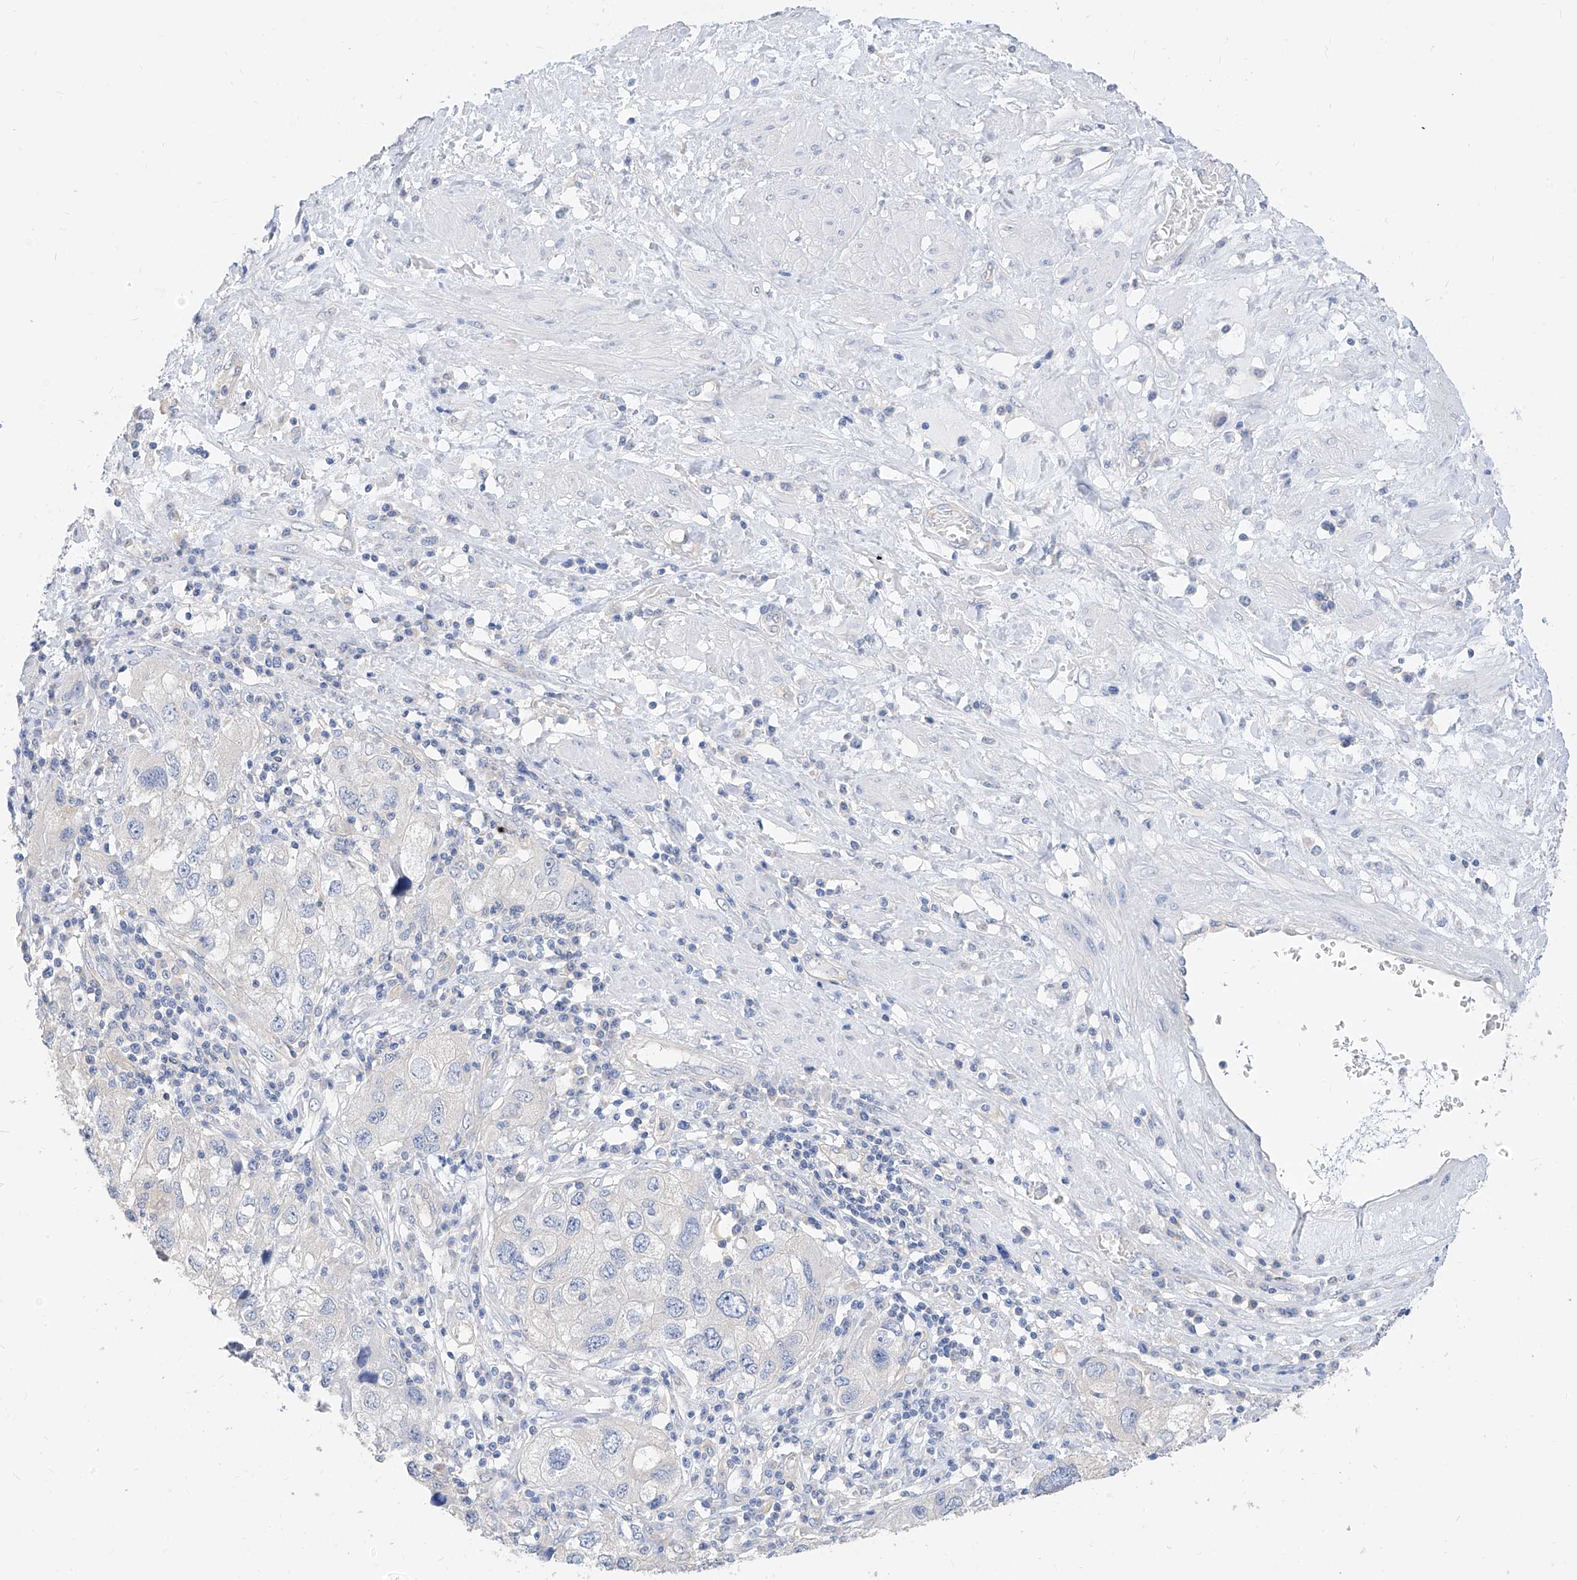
{"staining": {"intensity": "negative", "quantity": "none", "location": "none"}, "tissue": "endometrial cancer", "cell_type": "Tumor cells", "image_type": "cancer", "snomed": [{"axis": "morphology", "description": "Adenocarcinoma, NOS"}, {"axis": "topography", "description": "Endometrium"}], "caption": "Endometrial cancer stained for a protein using IHC shows no staining tumor cells.", "gene": "ZZEF1", "patient": {"sex": "female", "age": 49}}